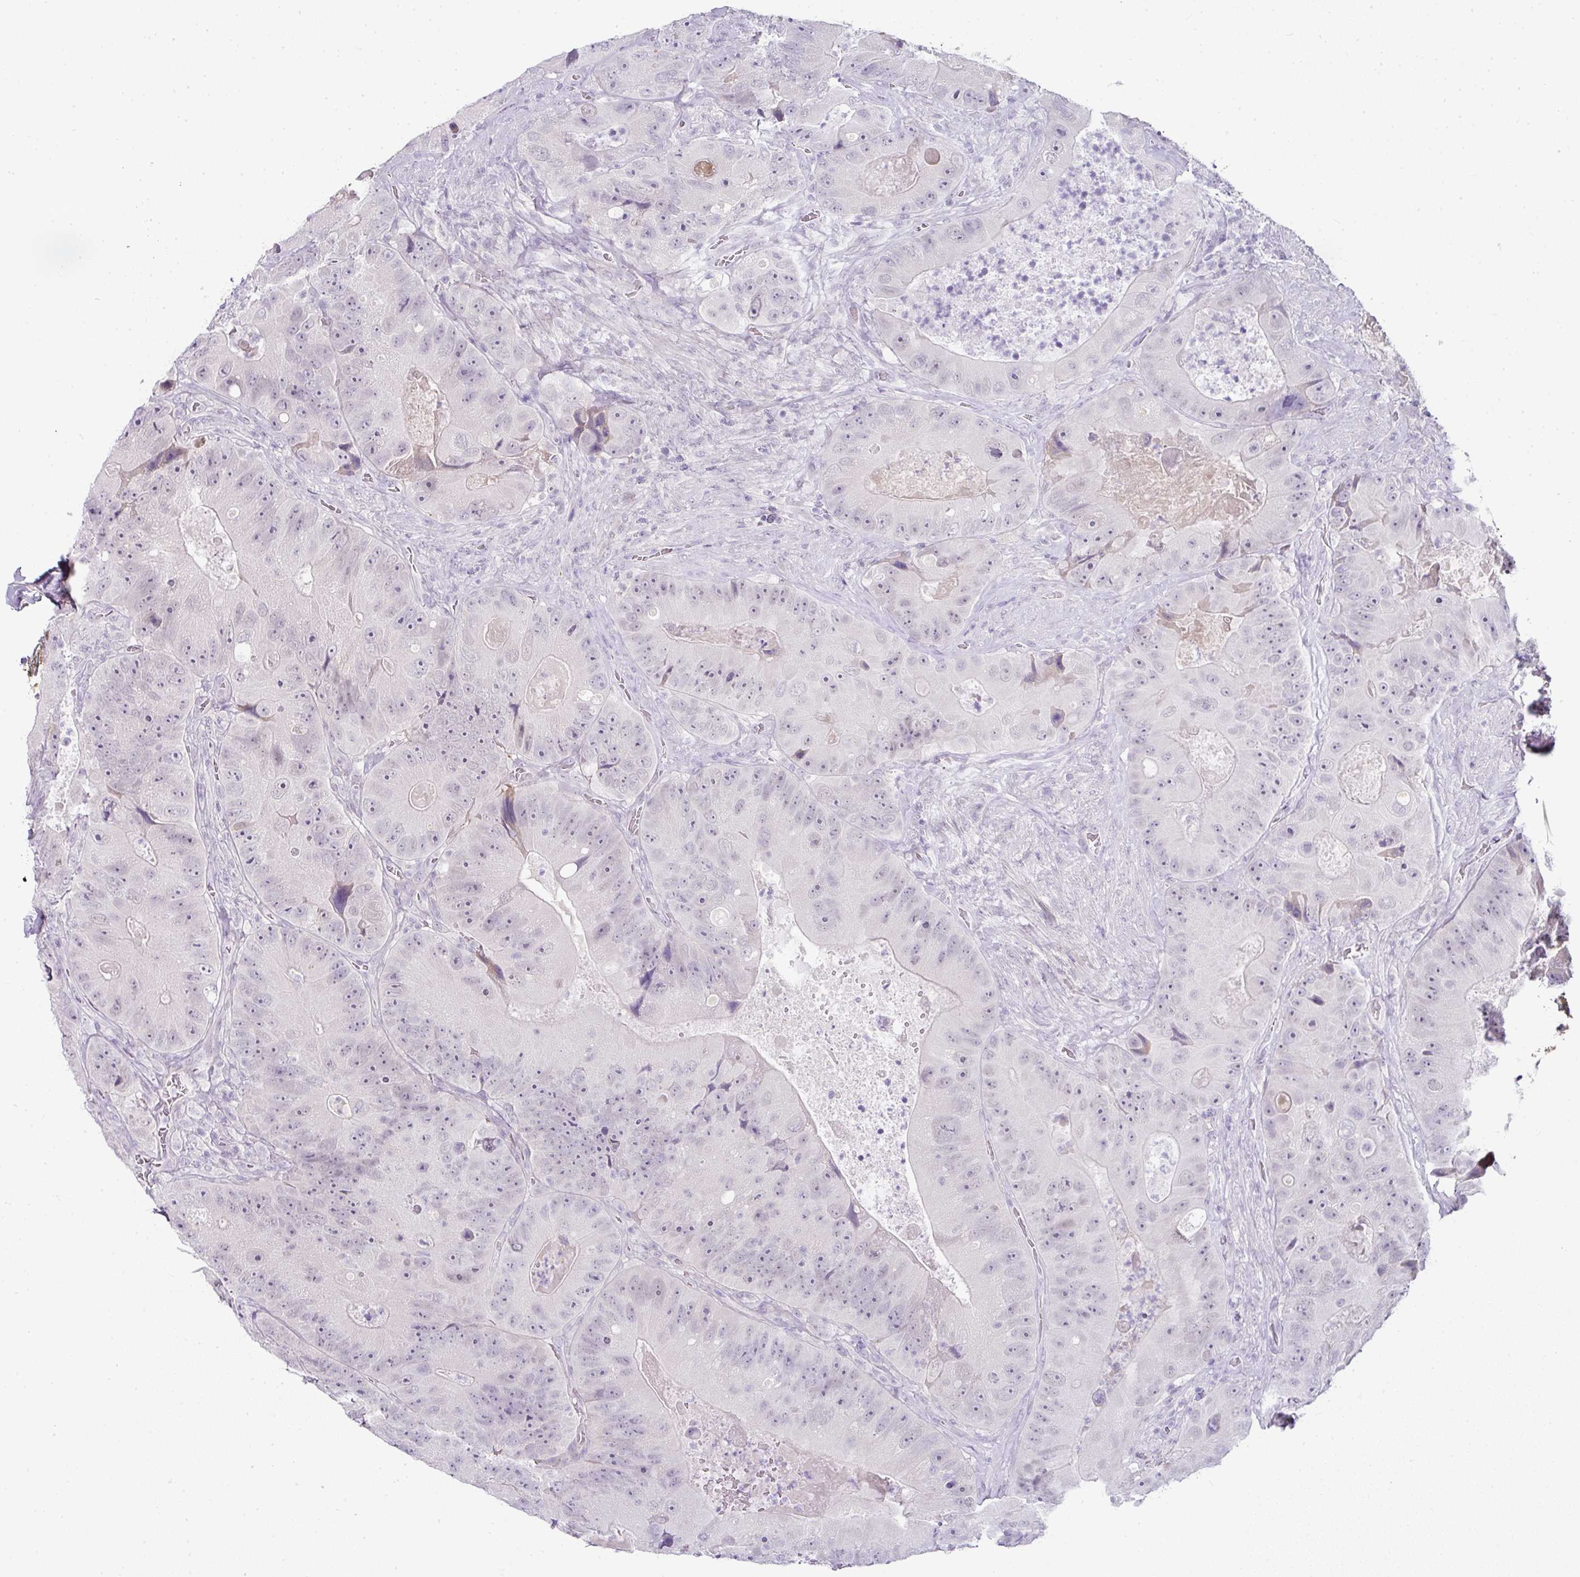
{"staining": {"intensity": "negative", "quantity": "none", "location": "none"}, "tissue": "colorectal cancer", "cell_type": "Tumor cells", "image_type": "cancer", "snomed": [{"axis": "morphology", "description": "Adenocarcinoma, NOS"}, {"axis": "topography", "description": "Colon"}], "caption": "An IHC histopathology image of colorectal adenocarcinoma is shown. There is no staining in tumor cells of colorectal adenocarcinoma.", "gene": "FGF17", "patient": {"sex": "female", "age": 86}}